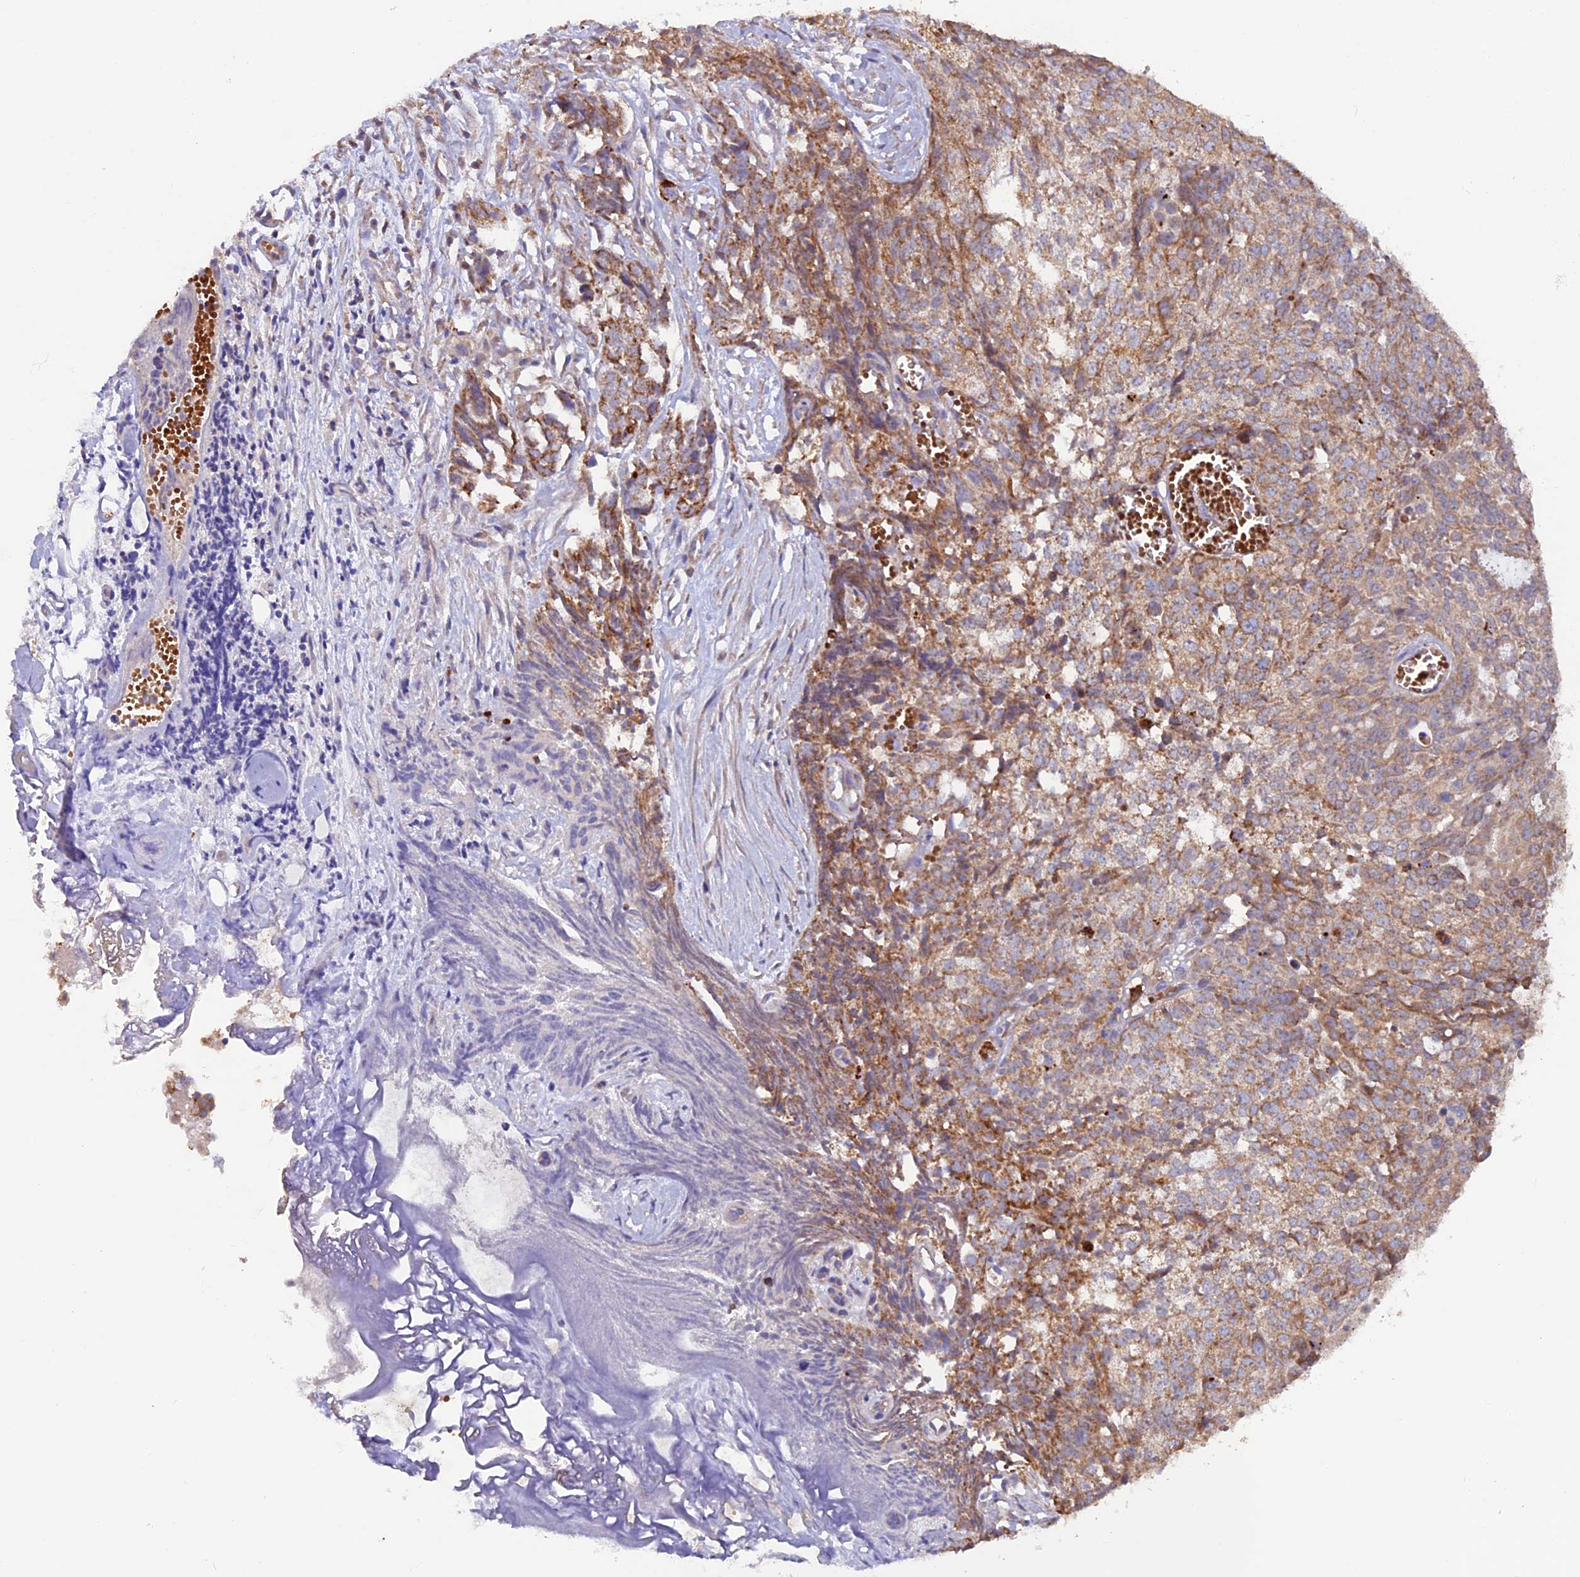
{"staining": {"intensity": "moderate", "quantity": ">75%", "location": "cytoplasmic/membranous"}, "tissue": "ovarian cancer", "cell_type": "Tumor cells", "image_type": "cancer", "snomed": [{"axis": "morphology", "description": "Cystadenocarcinoma, serous, NOS"}, {"axis": "topography", "description": "Soft tissue"}, {"axis": "topography", "description": "Ovary"}], "caption": "Tumor cells reveal moderate cytoplasmic/membranous staining in approximately >75% of cells in ovarian cancer. The staining is performed using DAB (3,3'-diaminobenzidine) brown chromogen to label protein expression. The nuclei are counter-stained blue using hematoxylin.", "gene": "DUS3L", "patient": {"sex": "female", "age": 57}}